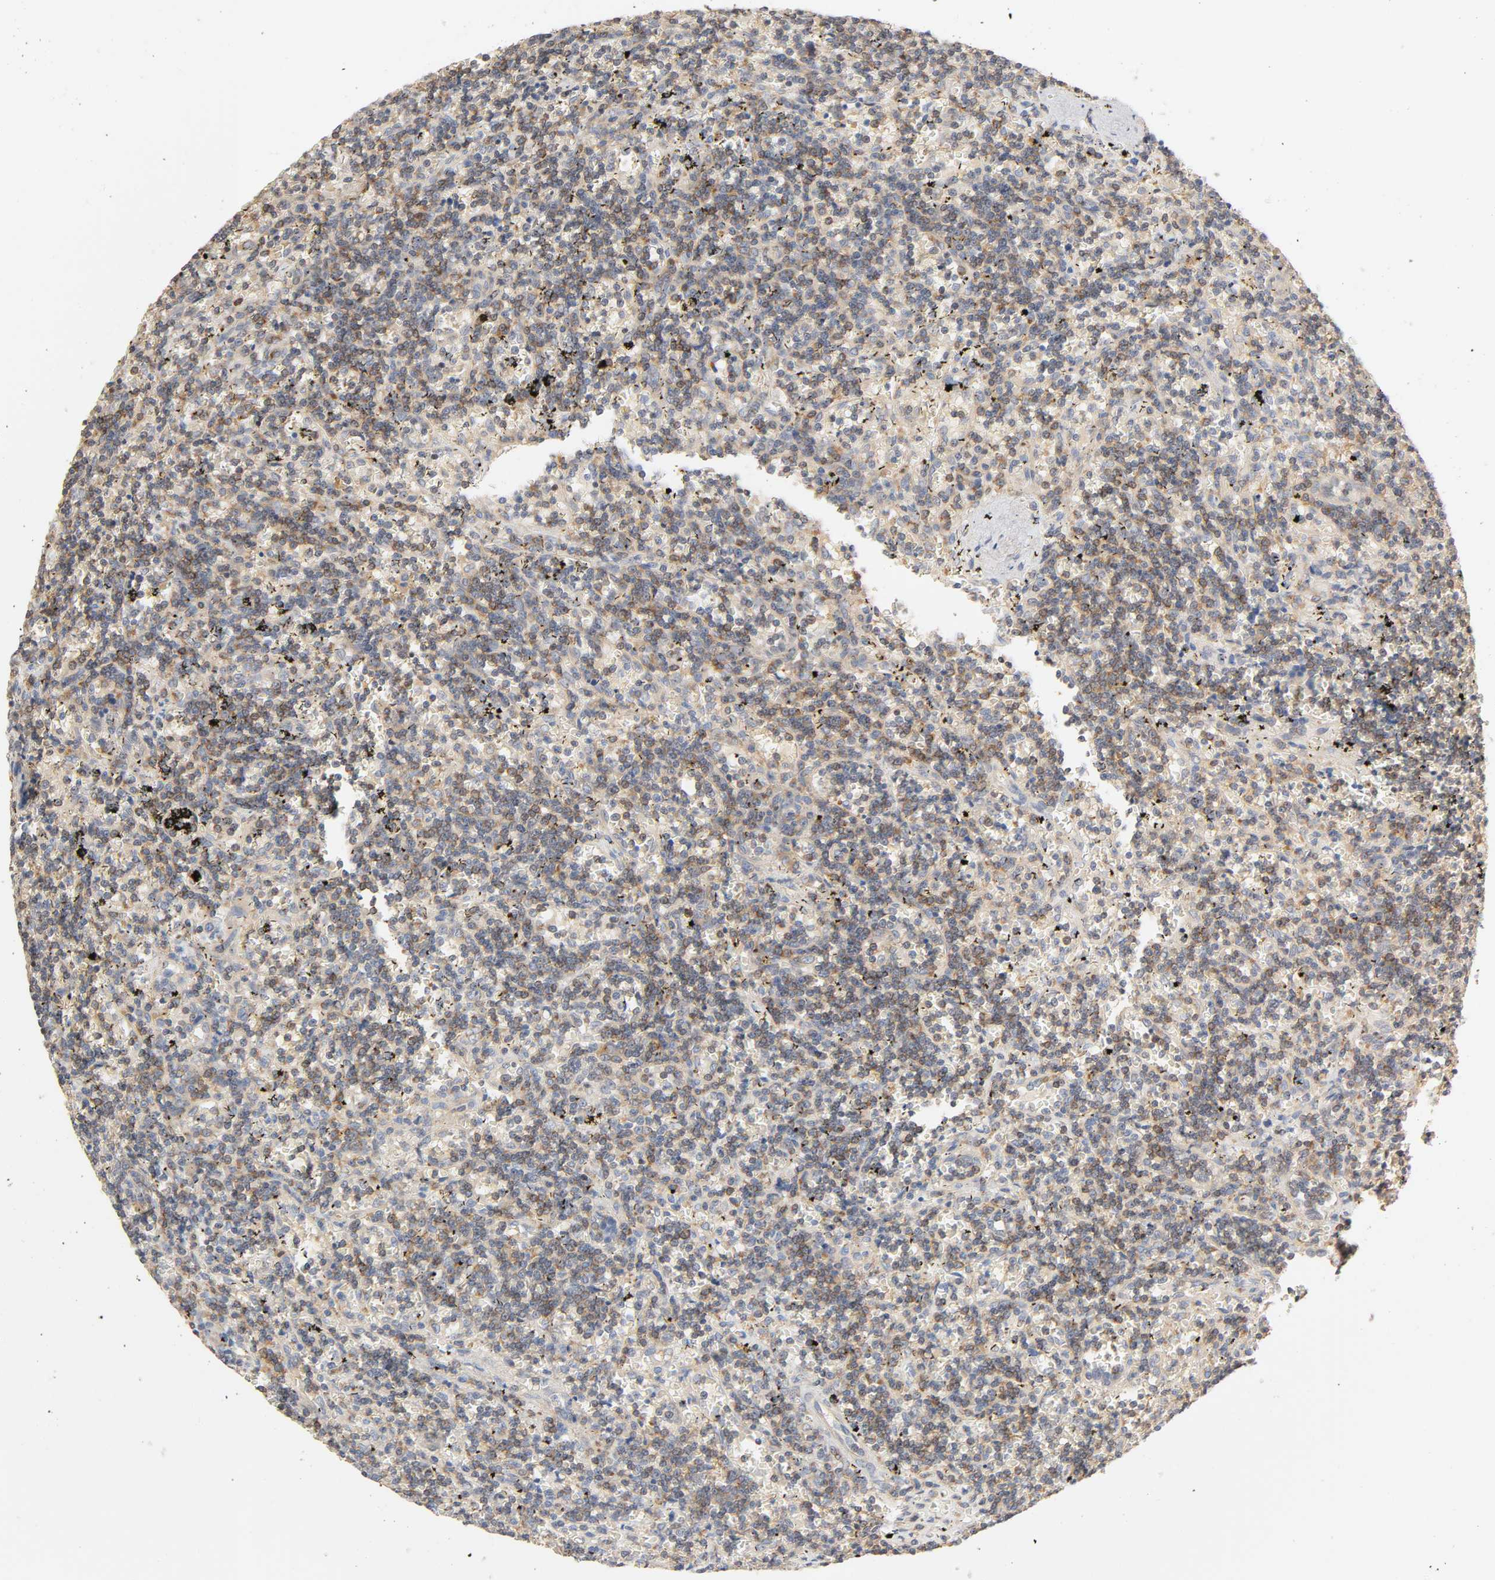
{"staining": {"intensity": "moderate", "quantity": "<25%", "location": "cytoplasmic/membranous"}, "tissue": "lymphoma", "cell_type": "Tumor cells", "image_type": "cancer", "snomed": [{"axis": "morphology", "description": "Malignant lymphoma, non-Hodgkin's type, Low grade"}, {"axis": "topography", "description": "Spleen"}], "caption": "The immunohistochemical stain shows moderate cytoplasmic/membranous expression in tumor cells of low-grade malignant lymphoma, non-Hodgkin's type tissue.", "gene": "SGSM1", "patient": {"sex": "male", "age": 60}}